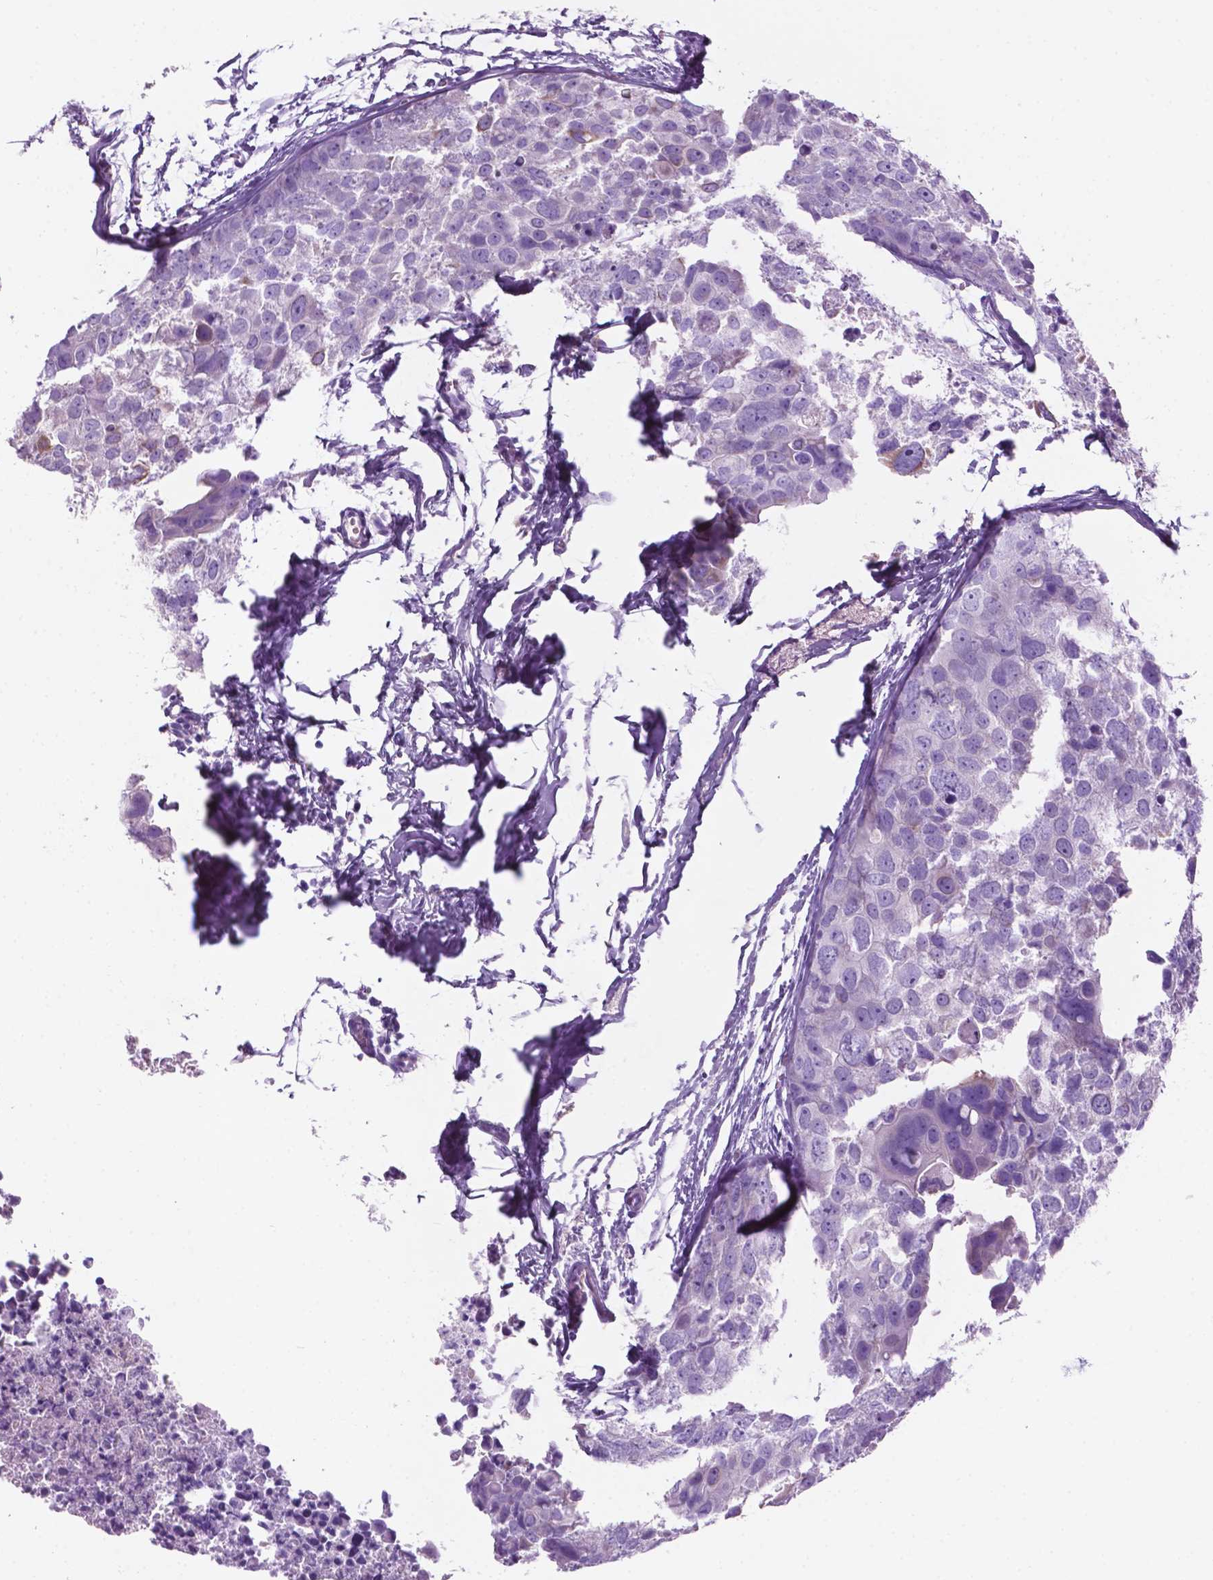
{"staining": {"intensity": "negative", "quantity": "none", "location": "none"}, "tissue": "breast cancer", "cell_type": "Tumor cells", "image_type": "cancer", "snomed": [{"axis": "morphology", "description": "Duct carcinoma"}, {"axis": "topography", "description": "Breast"}], "caption": "This is an IHC micrograph of invasive ductal carcinoma (breast). There is no staining in tumor cells.", "gene": "POU4F1", "patient": {"sex": "female", "age": 38}}